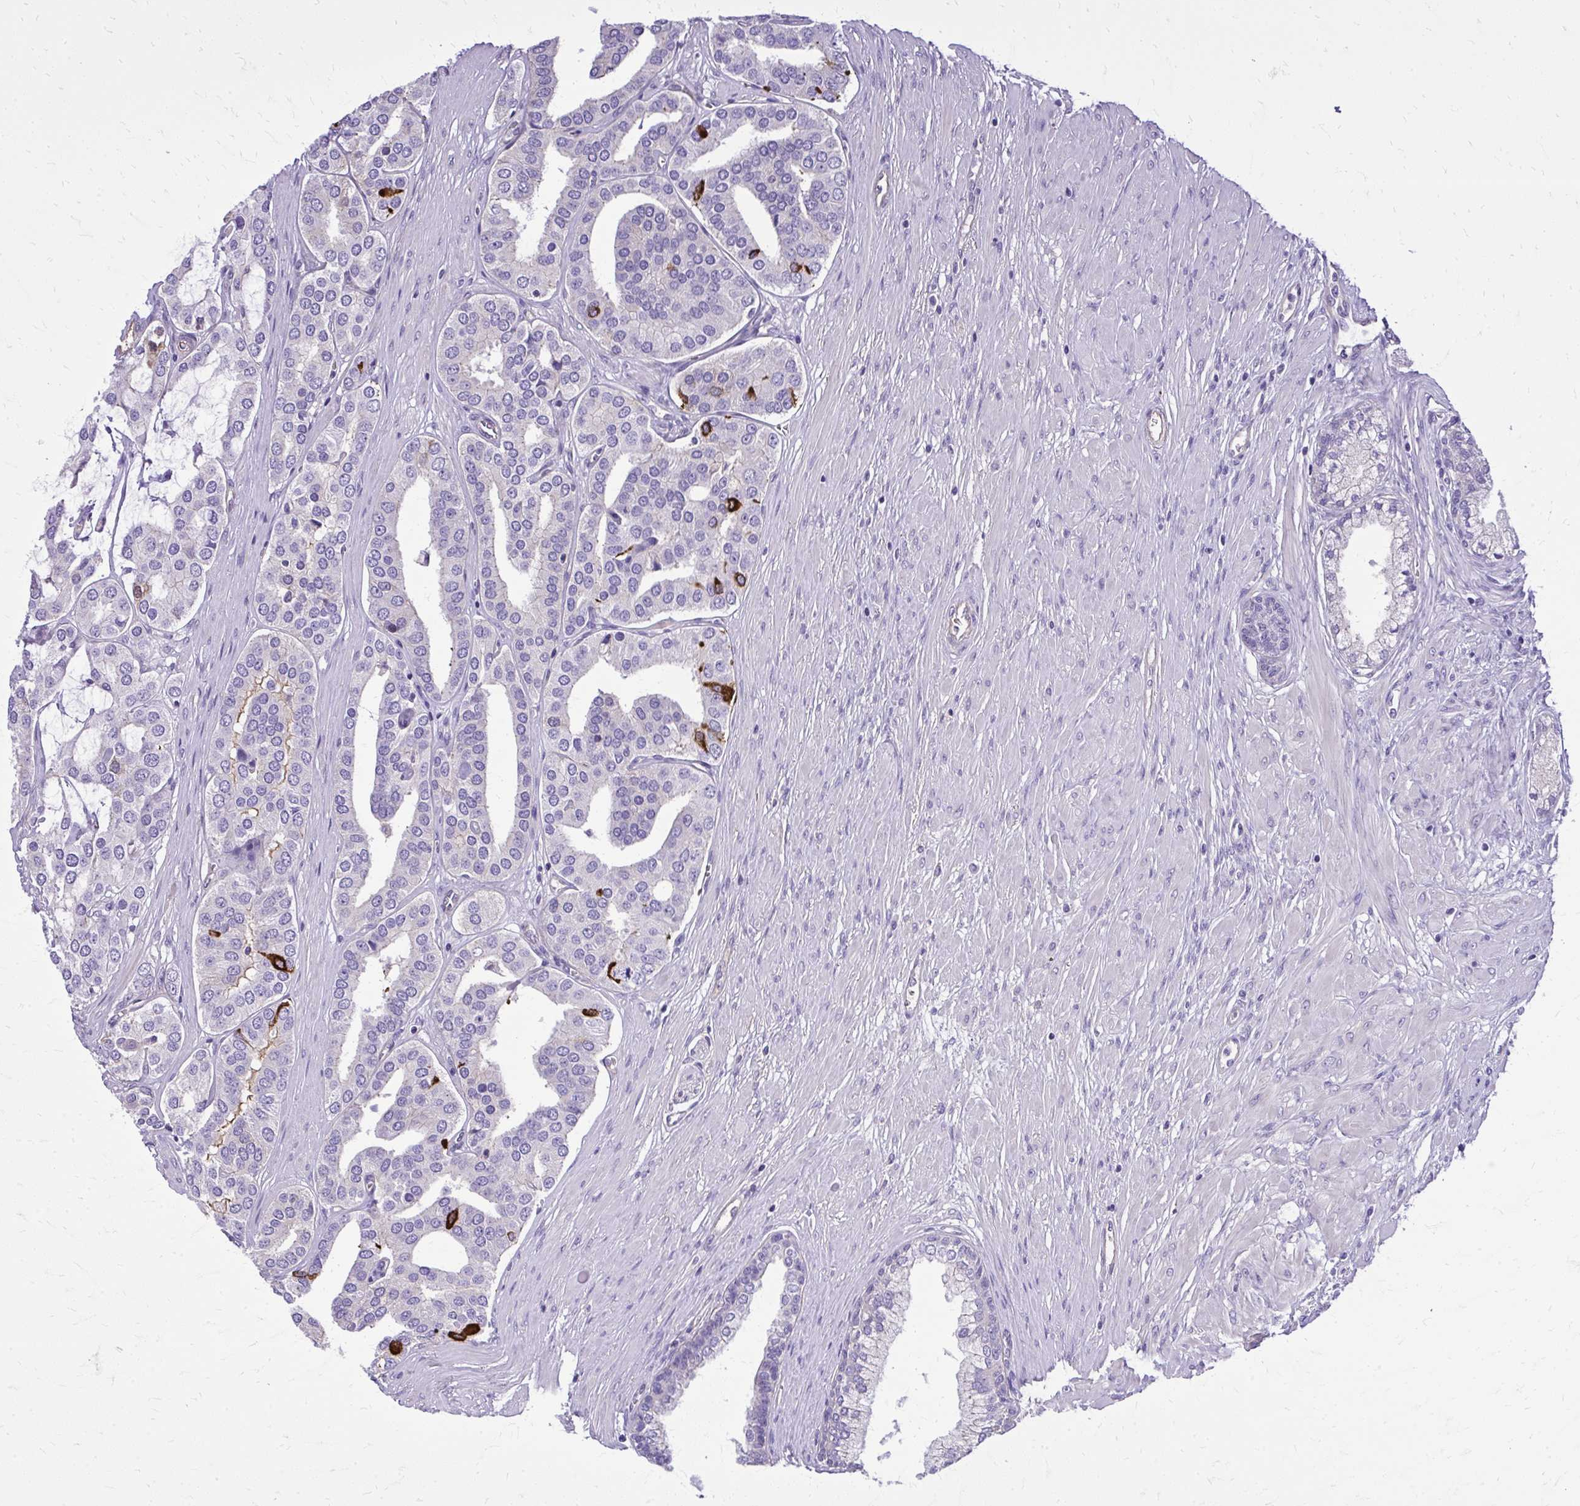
{"staining": {"intensity": "strong", "quantity": "<25%", "location": "cytoplasmic/membranous"}, "tissue": "prostate cancer", "cell_type": "Tumor cells", "image_type": "cancer", "snomed": [{"axis": "morphology", "description": "Adenocarcinoma, High grade"}, {"axis": "topography", "description": "Prostate"}], "caption": "Prostate cancer (high-grade adenocarcinoma) stained for a protein exhibits strong cytoplasmic/membranous positivity in tumor cells.", "gene": "RUNDC3B", "patient": {"sex": "male", "age": 58}}